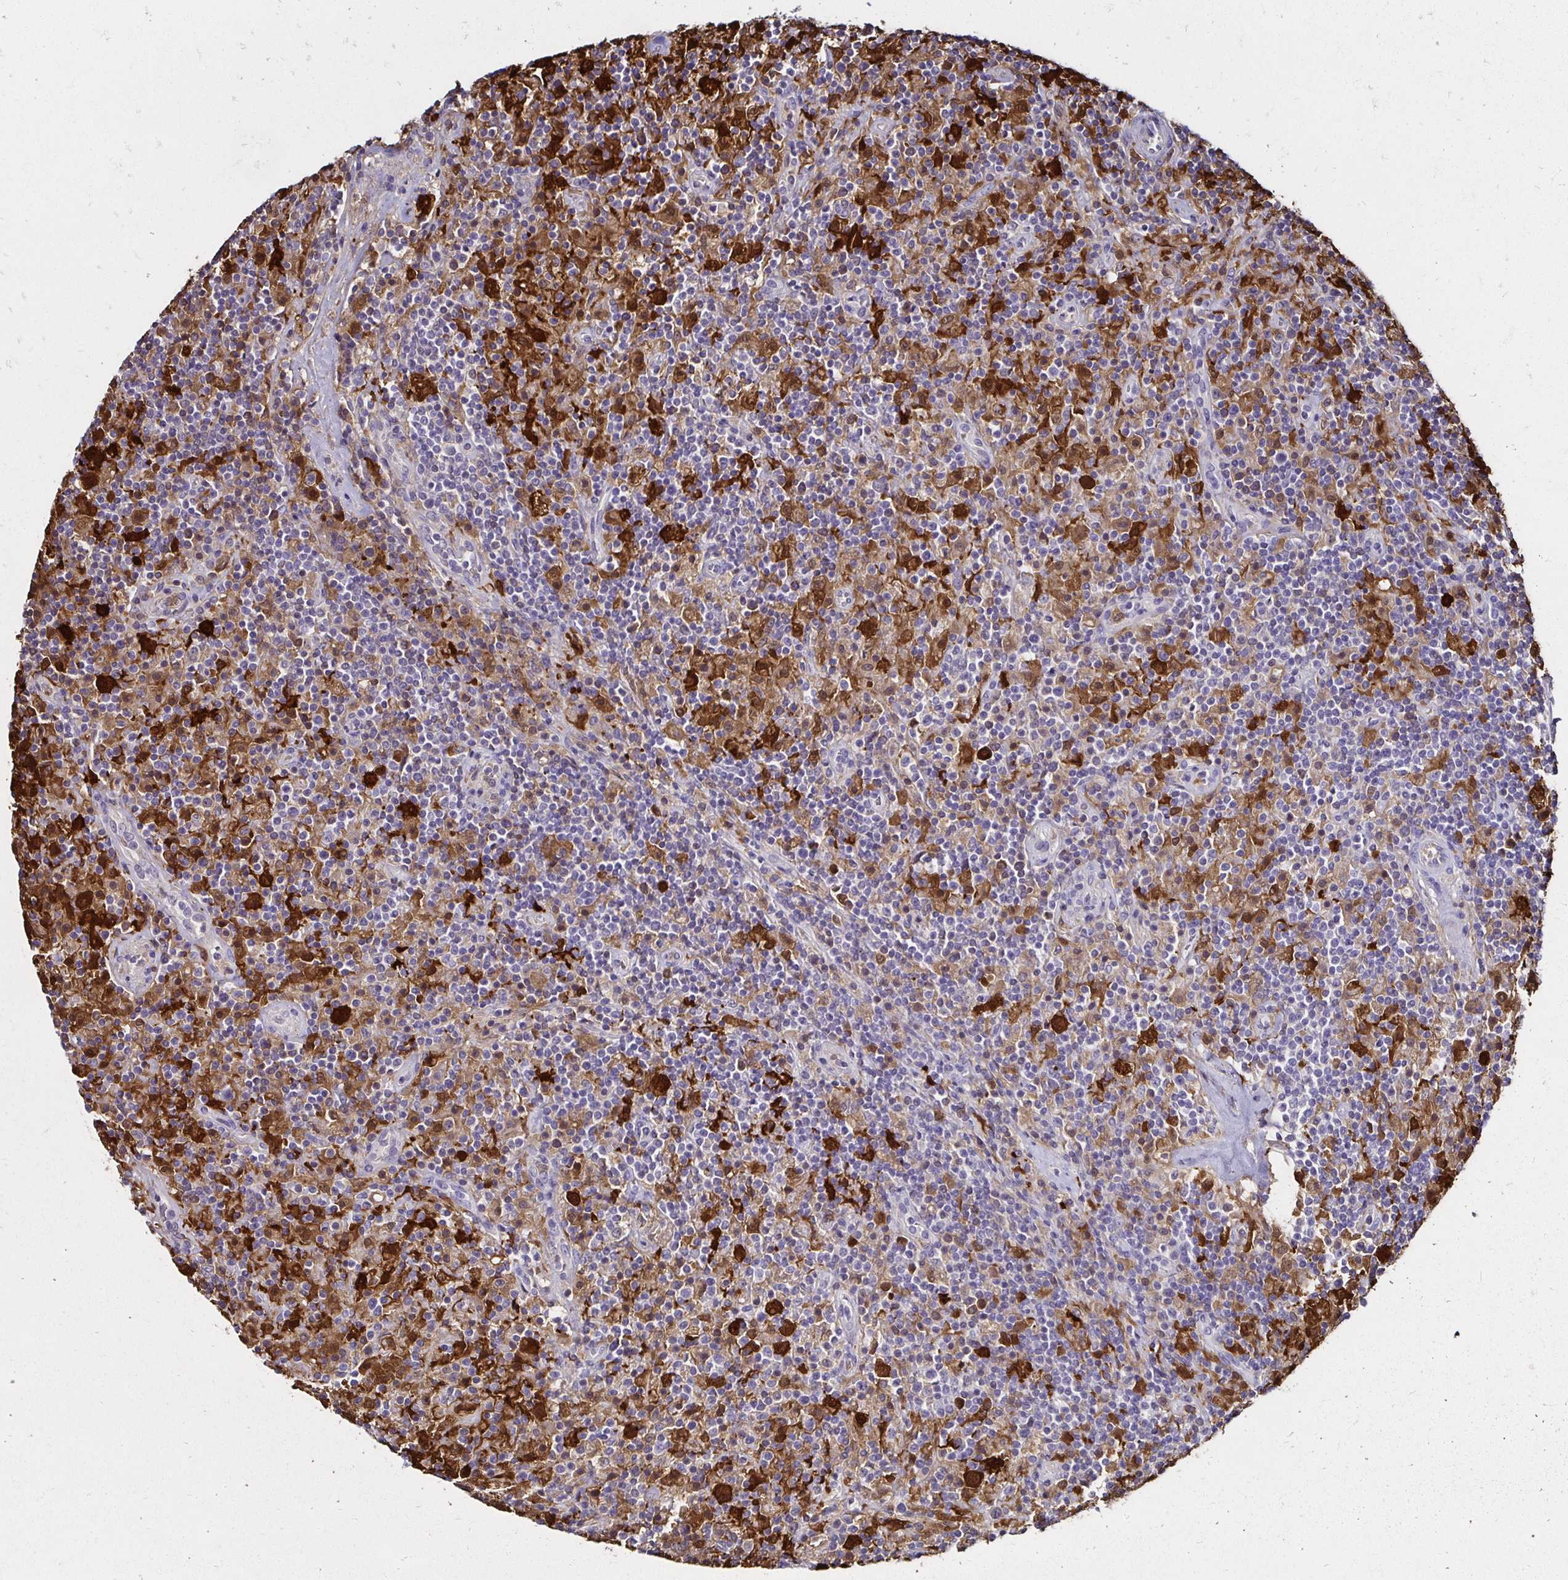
{"staining": {"intensity": "strong", "quantity": ">75%", "location": "cytoplasmic/membranous,nuclear"}, "tissue": "lymphoma", "cell_type": "Tumor cells", "image_type": "cancer", "snomed": [{"axis": "morphology", "description": "Hodgkin's disease, NOS"}, {"axis": "topography", "description": "Lymph node"}], "caption": "Immunohistochemistry (IHC) image of human Hodgkin's disease stained for a protein (brown), which shows high levels of strong cytoplasmic/membranous and nuclear positivity in about >75% of tumor cells.", "gene": "TXN", "patient": {"sex": "male", "age": 70}}